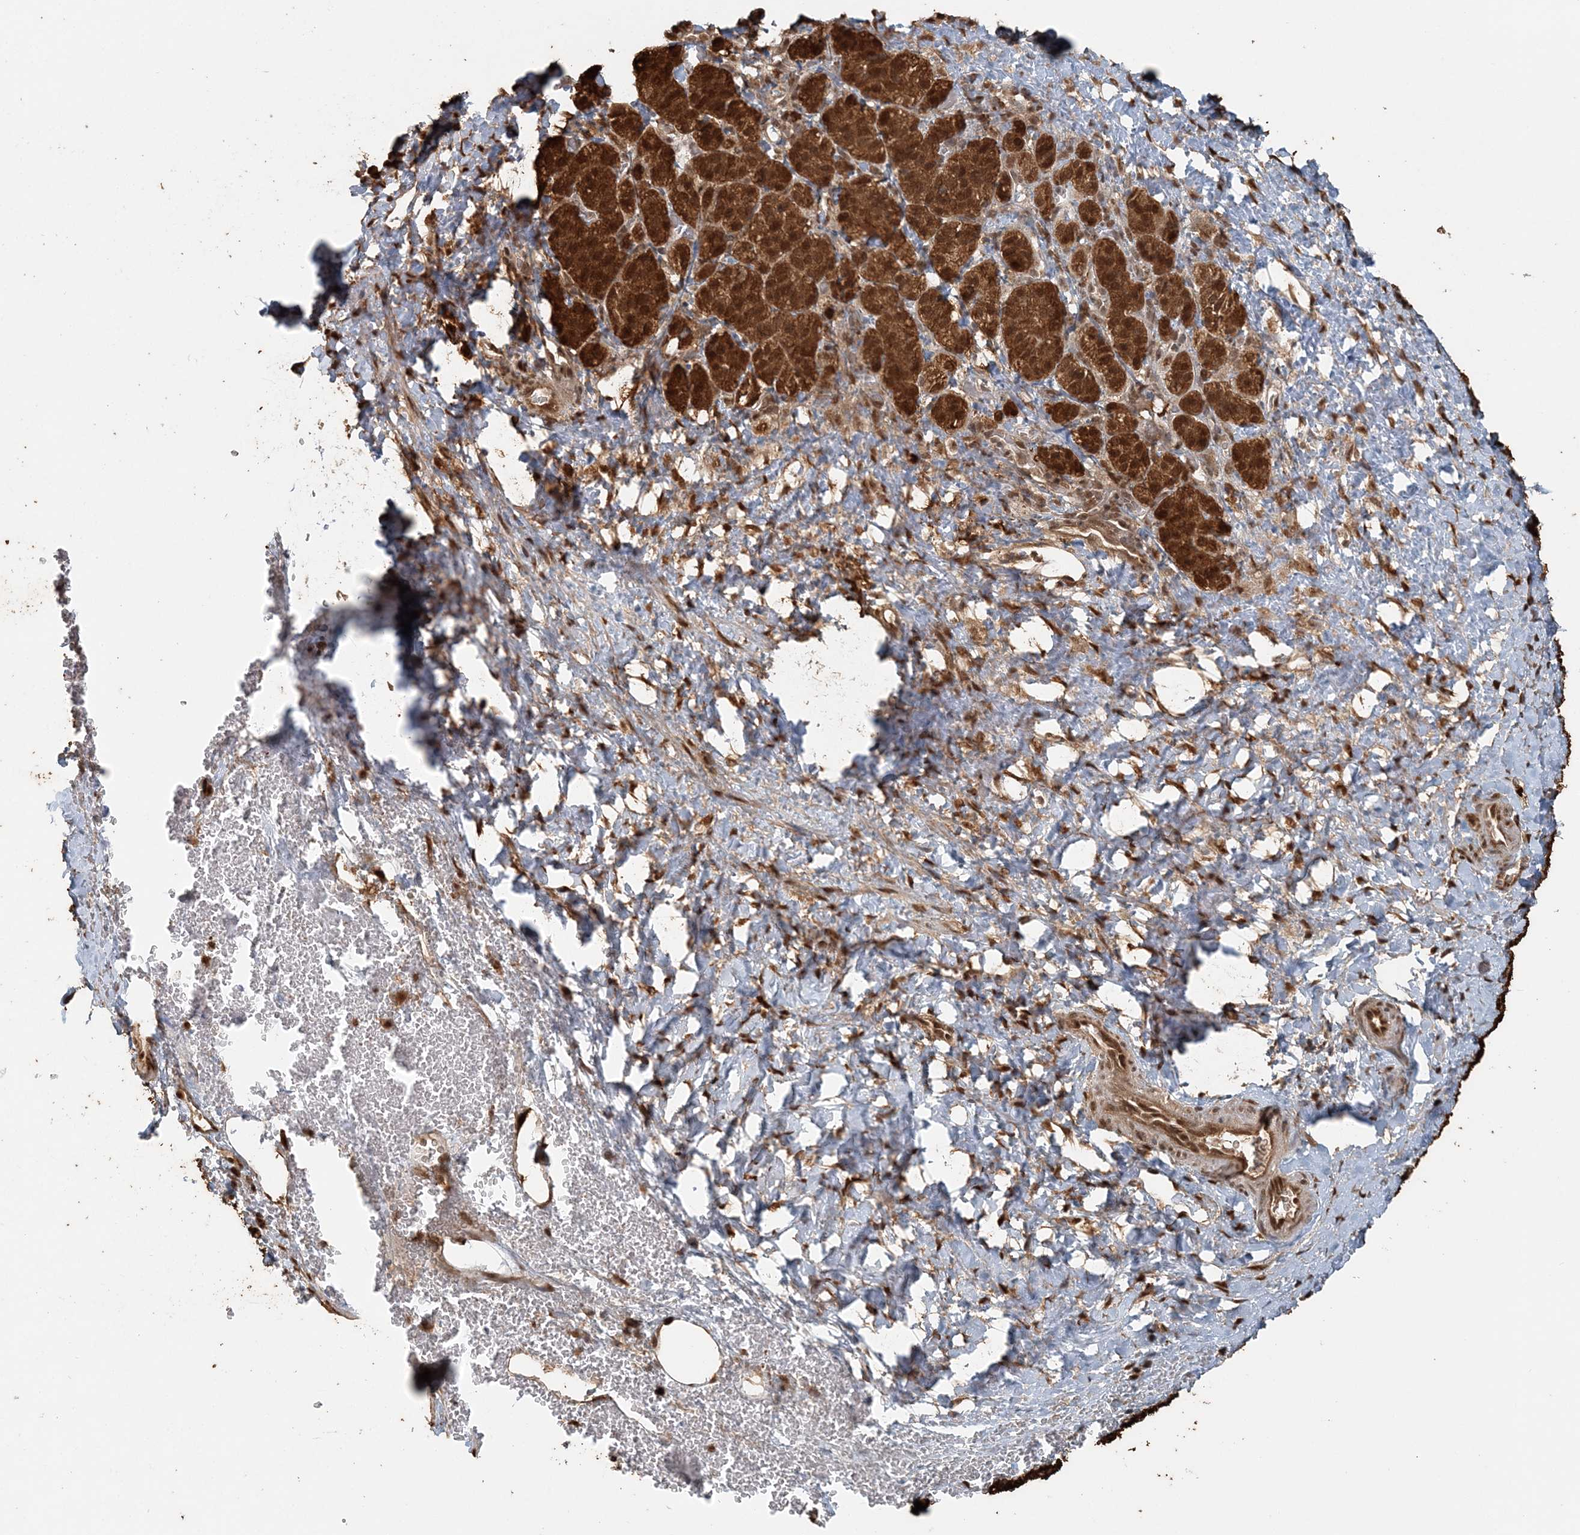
{"staining": {"intensity": "strong", "quantity": ">75%", "location": "cytoplasmic/membranous,nuclear"}, "tissue": "adrenal gland", "cell_type": "Glandular cells", "image_type": "normal", "snomed": [{"axis": "morphology", "description": "Normal tissue, NOS"}, {"axis": "topography", "description": "Adrenal gland"}], "caption": "Adrenal gland stained with IHC shows strong cytoplasmic/membranous,nuclear positivity in approximately >75% of glandular cells.", "gene": "ARHGAP35", "patient": {"sex": "female", "age": 57}}